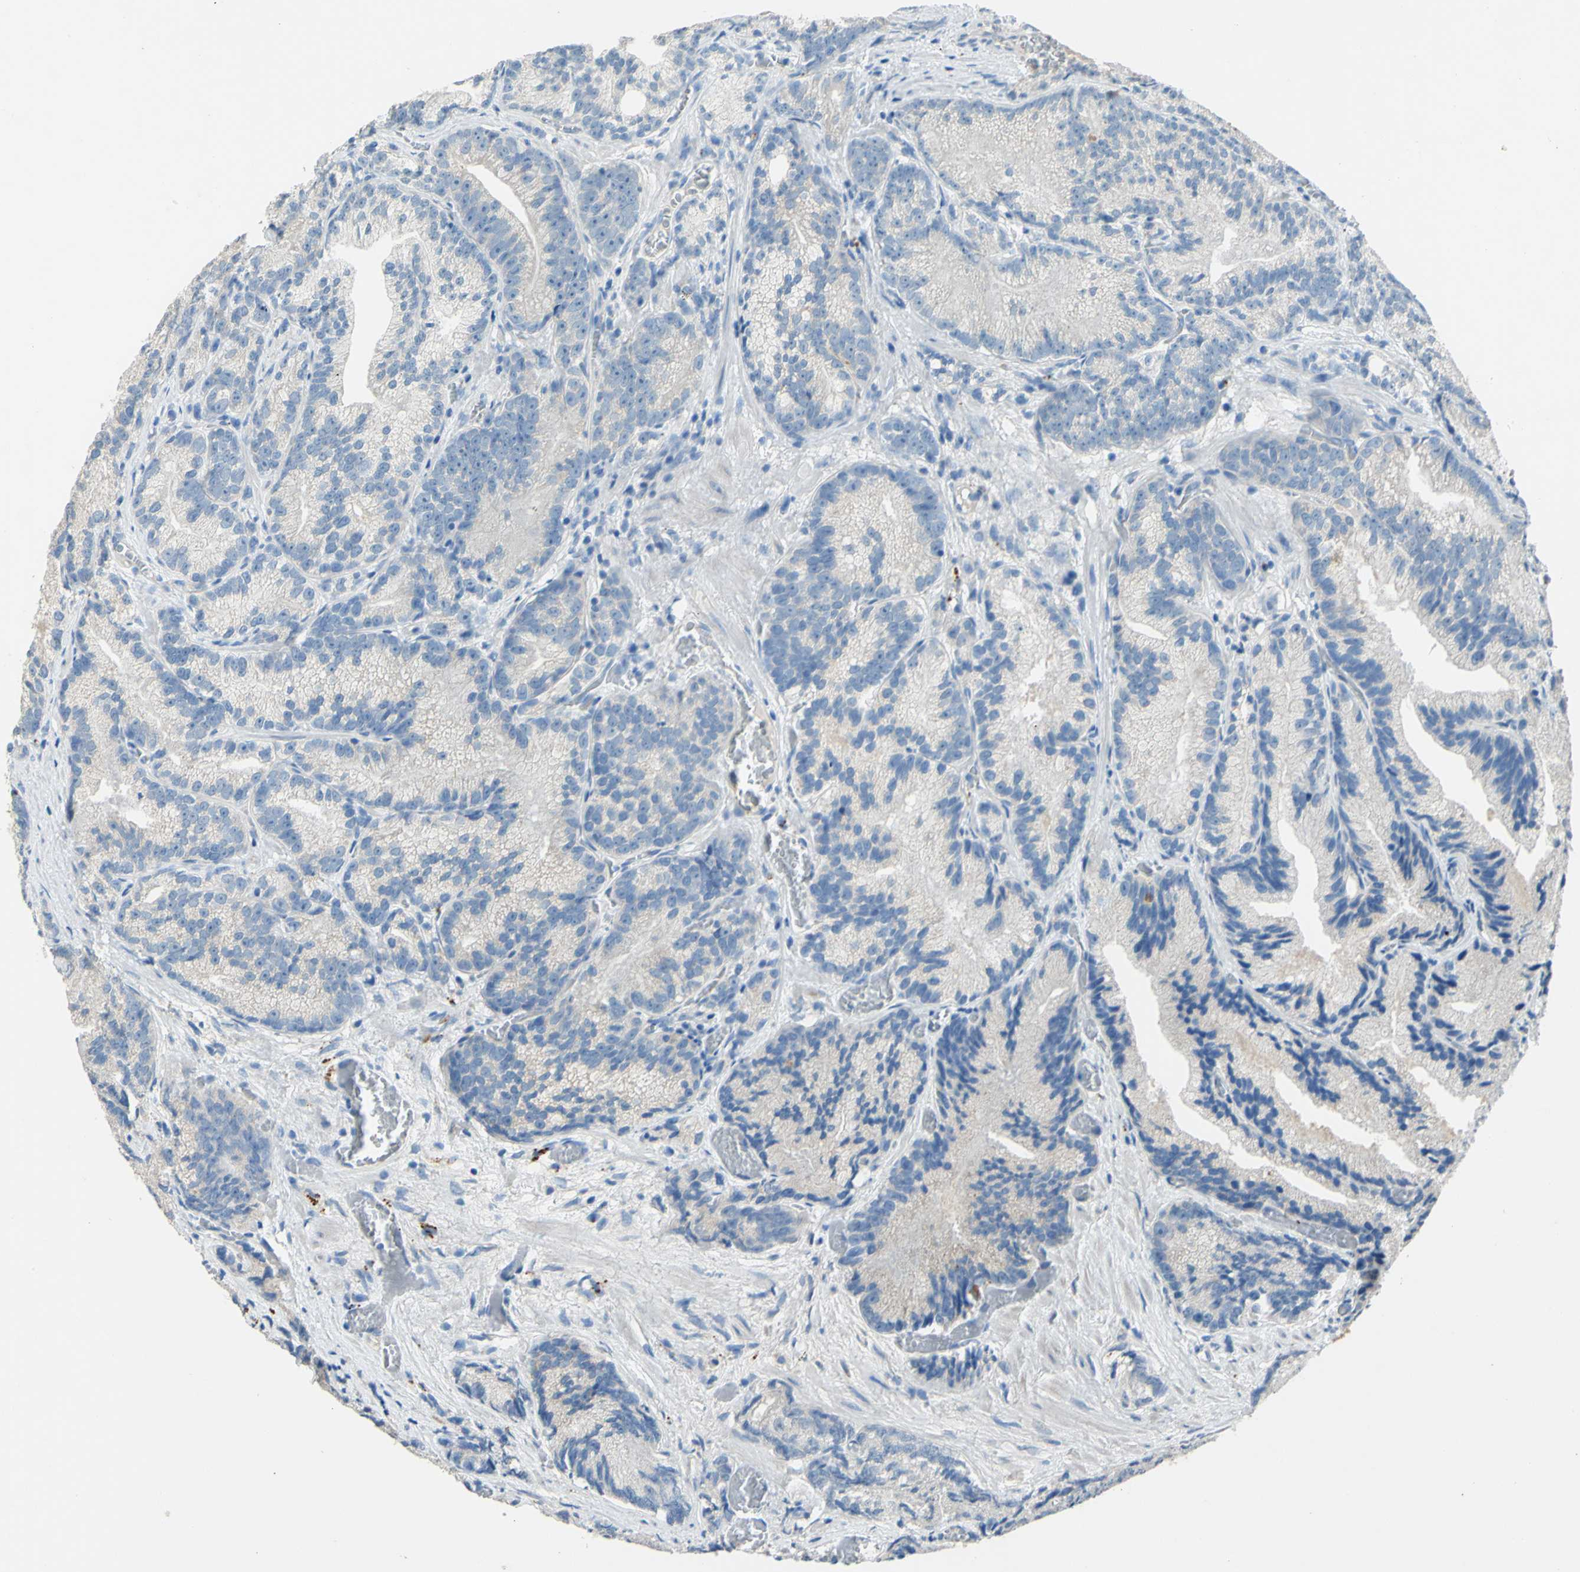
{"staining": {"intensity": "weak", "quantity": "<25%", "location": "cytoplasmic/membranous"}, "tissue": "prostate cancer", "cell_type": "Tumor cells", "image_type": "cancer", "snomed": [{"axis": "morphology", "description": "Adenocarcinoma, Low grade"}, {"axis": "topography", "description": "Prostate"}], "caption": "An immunohistochemistry photomicrograph of low-grade adenocarcinoma (prostate) is shown. There is no staining in tumor cells of low-grade adenocarcinoma (prostate).", "gene": "CDH10", "patient": {"sex": "male", "age": 89}}